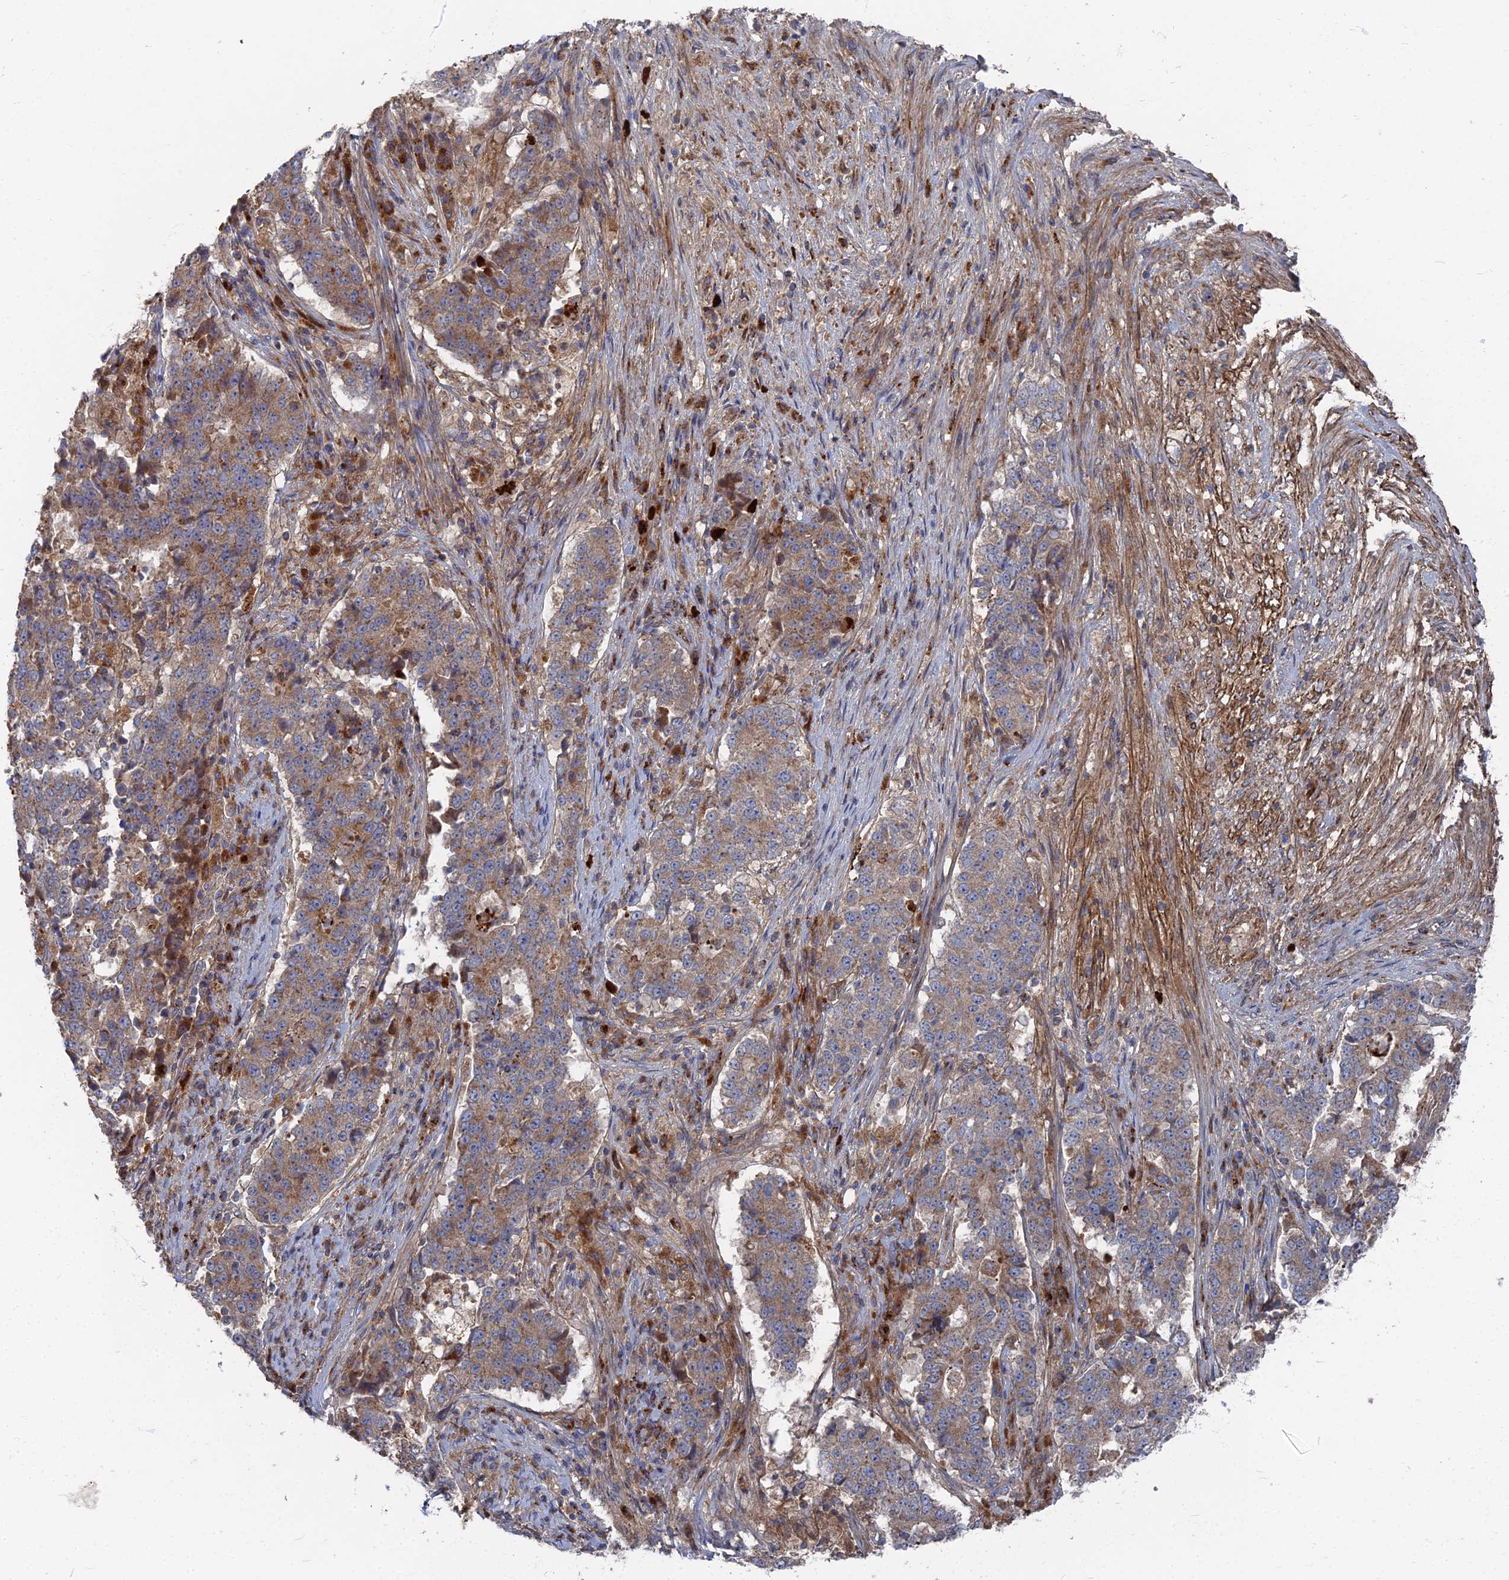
{"staining": {"intensity": "moderate", "quantity": ">75%", "location": "cytoplasmic/membranous"}, "tissue": "stomach cancer", "cell_type": "Tumor cells", "image_type": "cancer", "snomed": [{"axis": "morphology", "description": "Adenocarcinoma, NOS"}, {"axis": "topography", "description": "Stomach"}], "caption": "Moderate cytoplasmic/membranous positivity is appreciated in approximately >75% of tumor cells in stomach cancer (adenocarcinoma).", "gene": "PPCDC", "patient": {"sex": "male", "age": 59}}